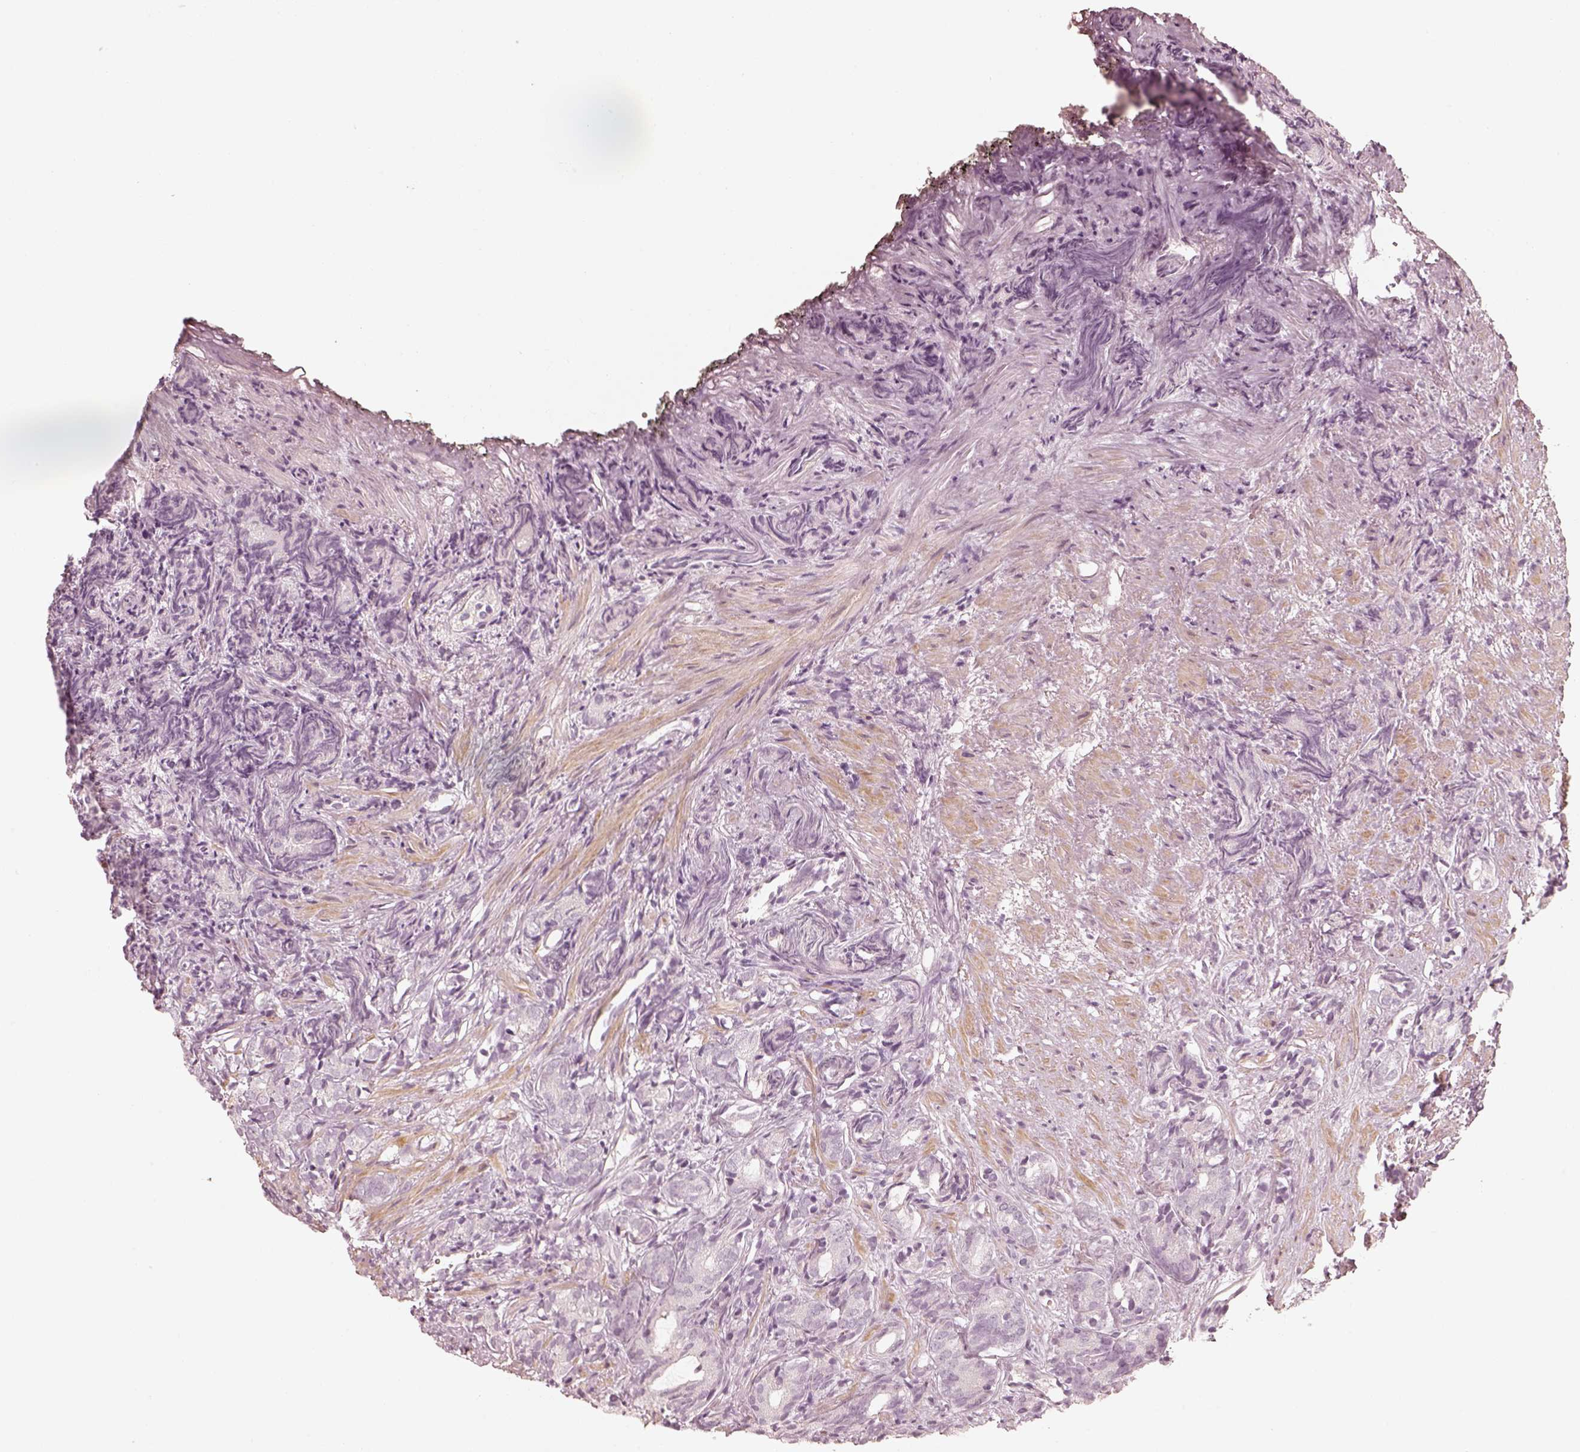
{"staining": {"intensity": "negative", "quantity": "none", "location": "none"}, "tissue": "prostate cancer", "cell_type": "Tumor cells", "image_type": "cancer", "snomed": [{"axis": "morphology", "description": "Adenocarcinoma, High grade"}, {"axis": "topography", "description": "Prostate"}], "caption": "The micrograph reveals no staining of tumor cells in adenocarcinoma (high-grade) (prostate).", "gene": "SPATA24", "patient": {"sex": "male", "age": 84}}